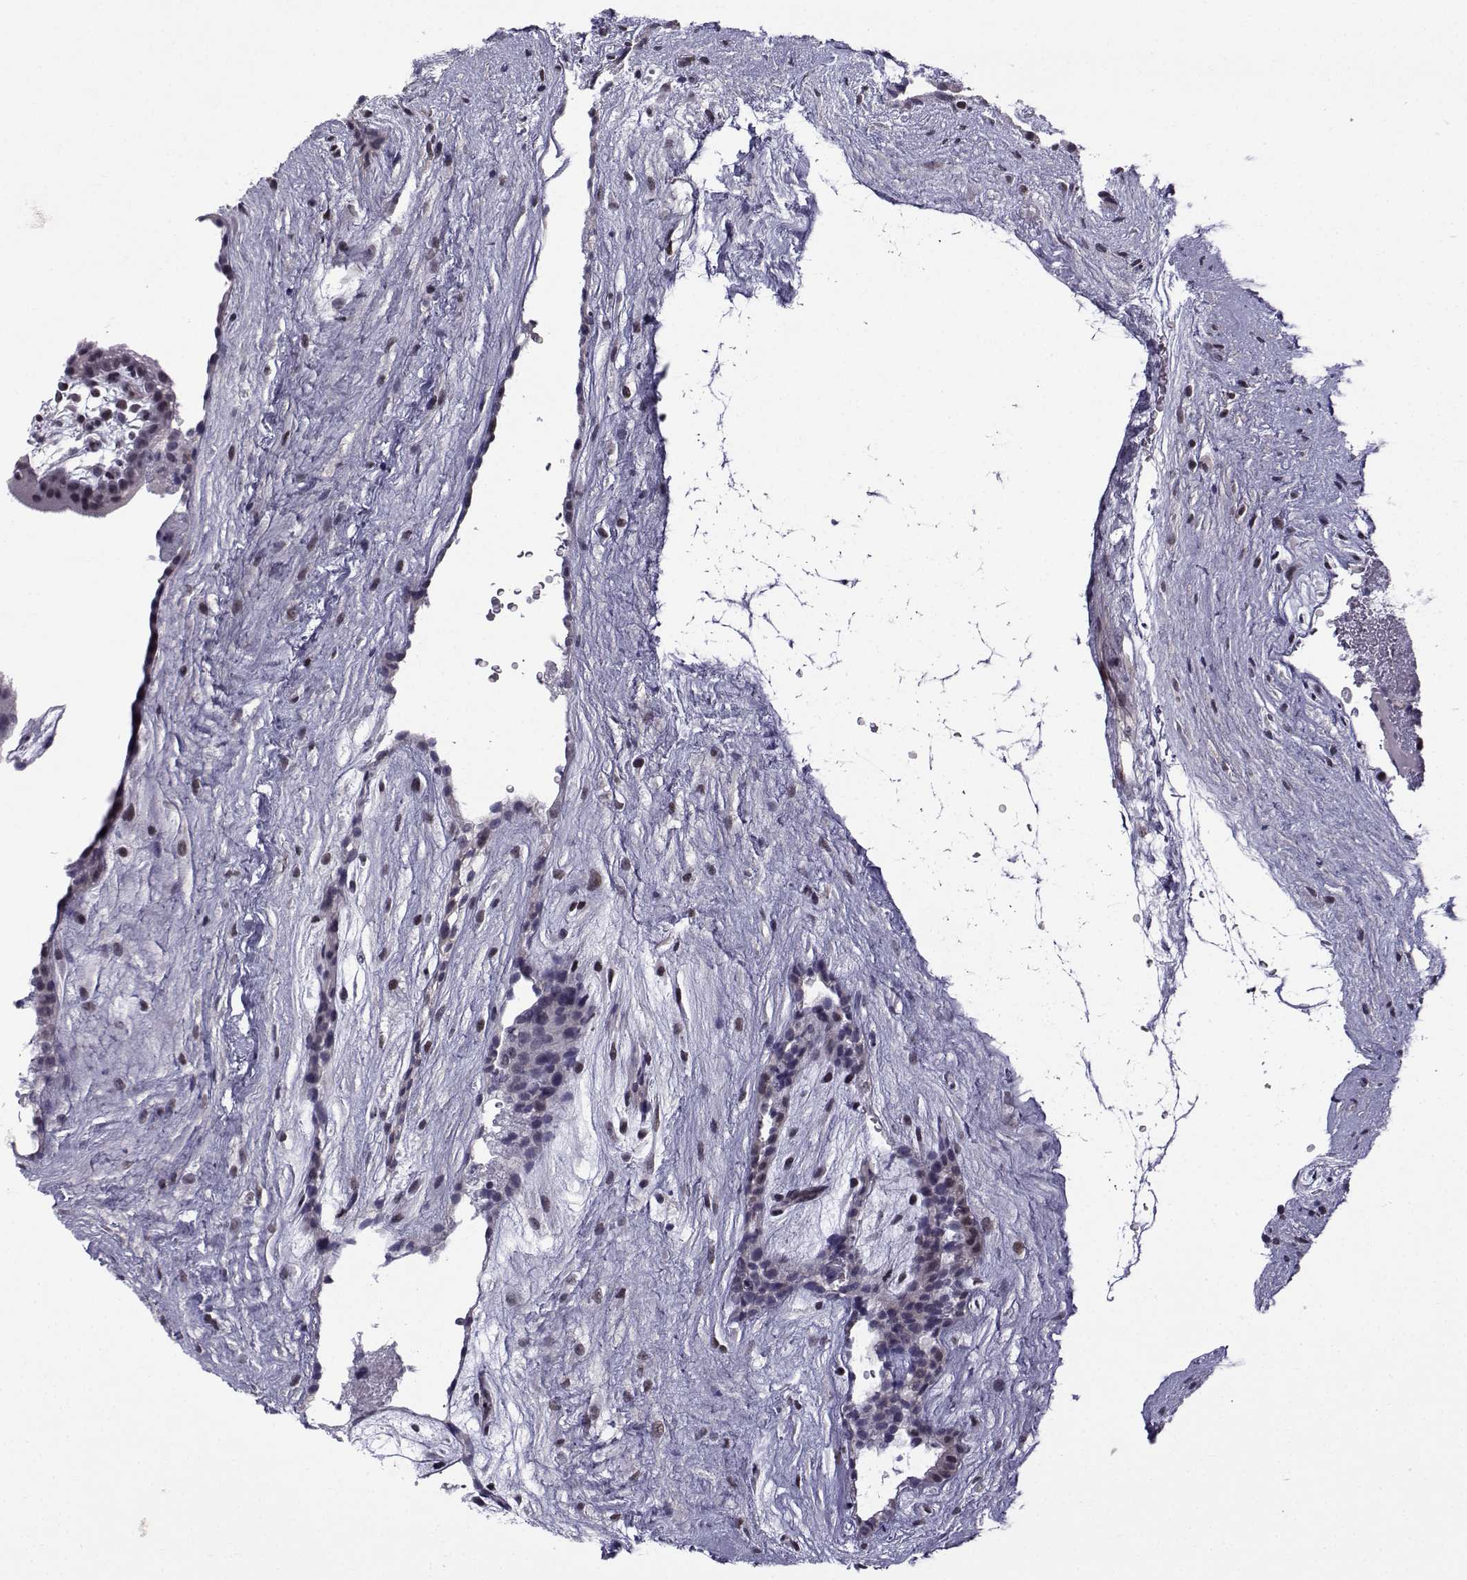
{"staining": {"intensity": "weak", "quantity": "<25%", "location": "cytoplasmic/membranous,nuclear"}, "tissue": "placenta", "cell_type": "Decidual cells", "image_type": "normal", "snomed": [{"axis": "morphology", "description": "Normal tissue, NOS"}, {"axis": "topography", "description": "Placenta"}], "caption": "There is no significant staining in decidual cells of placenta. (DAB (3,3'-diaminobenzidine) immunohistochemistry (IHC) visualized using brightfield microscopy, high magnification).", "gene": "RBM24", "patient": {"sex": "female", "age": 19}}